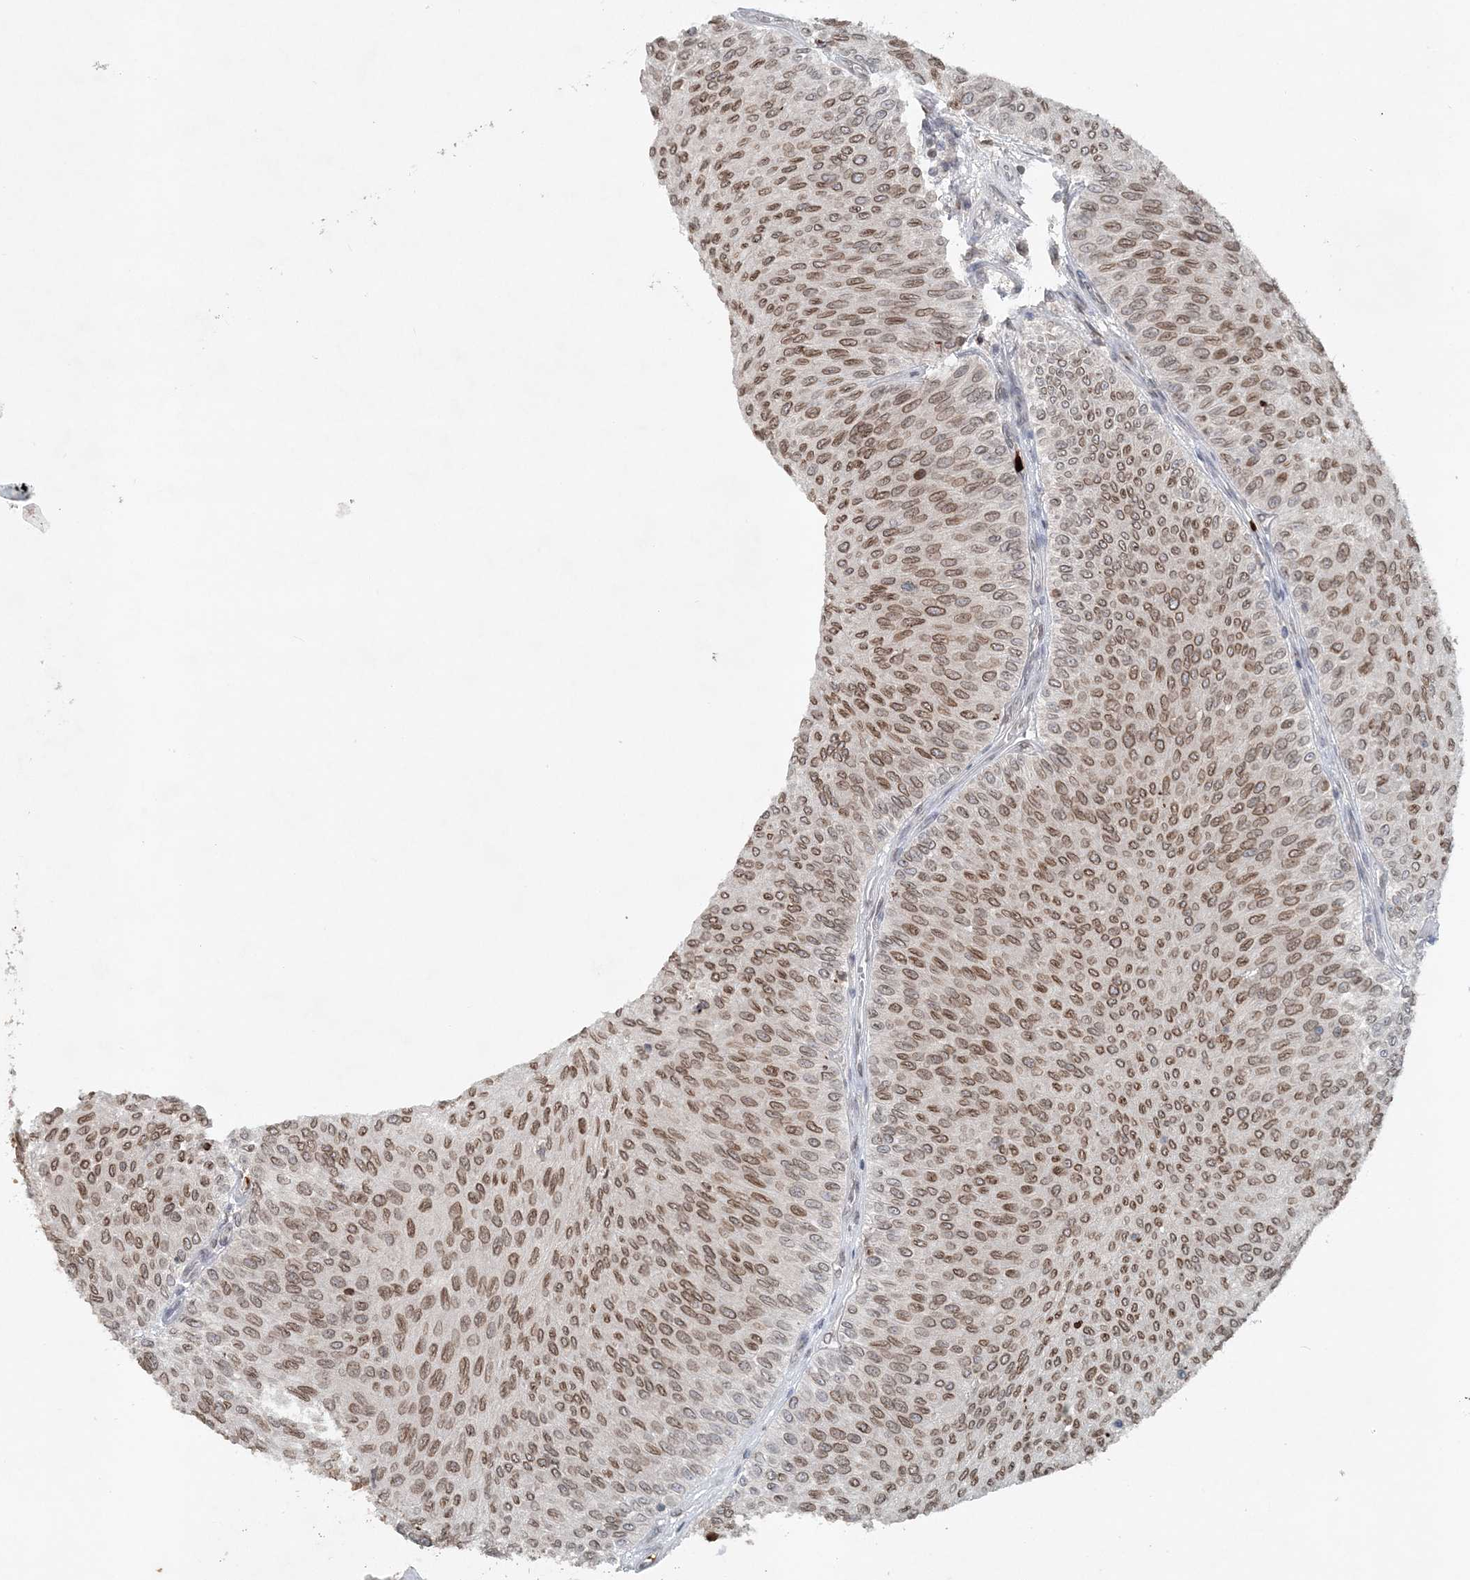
{"staining": {"intensity": "moderate", "quantity": ">75%", "location": "cytoplasmic/membranous,nuclear"}, "tissue": "urothelial cancer", "cell_type": "Tumor cells", "image_type": "cancer", "snomed": [{"axis": "morphology", "description": "Urothelial carcinoma, Low grade"}, {"axis": "topography", "description": "Urinary bladder"}], "caption": "Immunohistochemistry (IHC) micrograph of neoplastic tissue: human urothelial cancer stained using immunohistochemistry (IHC) shows medium levels of moderate protein expression localized specifically in the cytoplasmic/membranous and nuclear of tumor cells, appearing as a cytoplasmic/membranous and nuclear brown color.", "gene": "NUP54", "patient": {"sex": "male", "age": 78}}